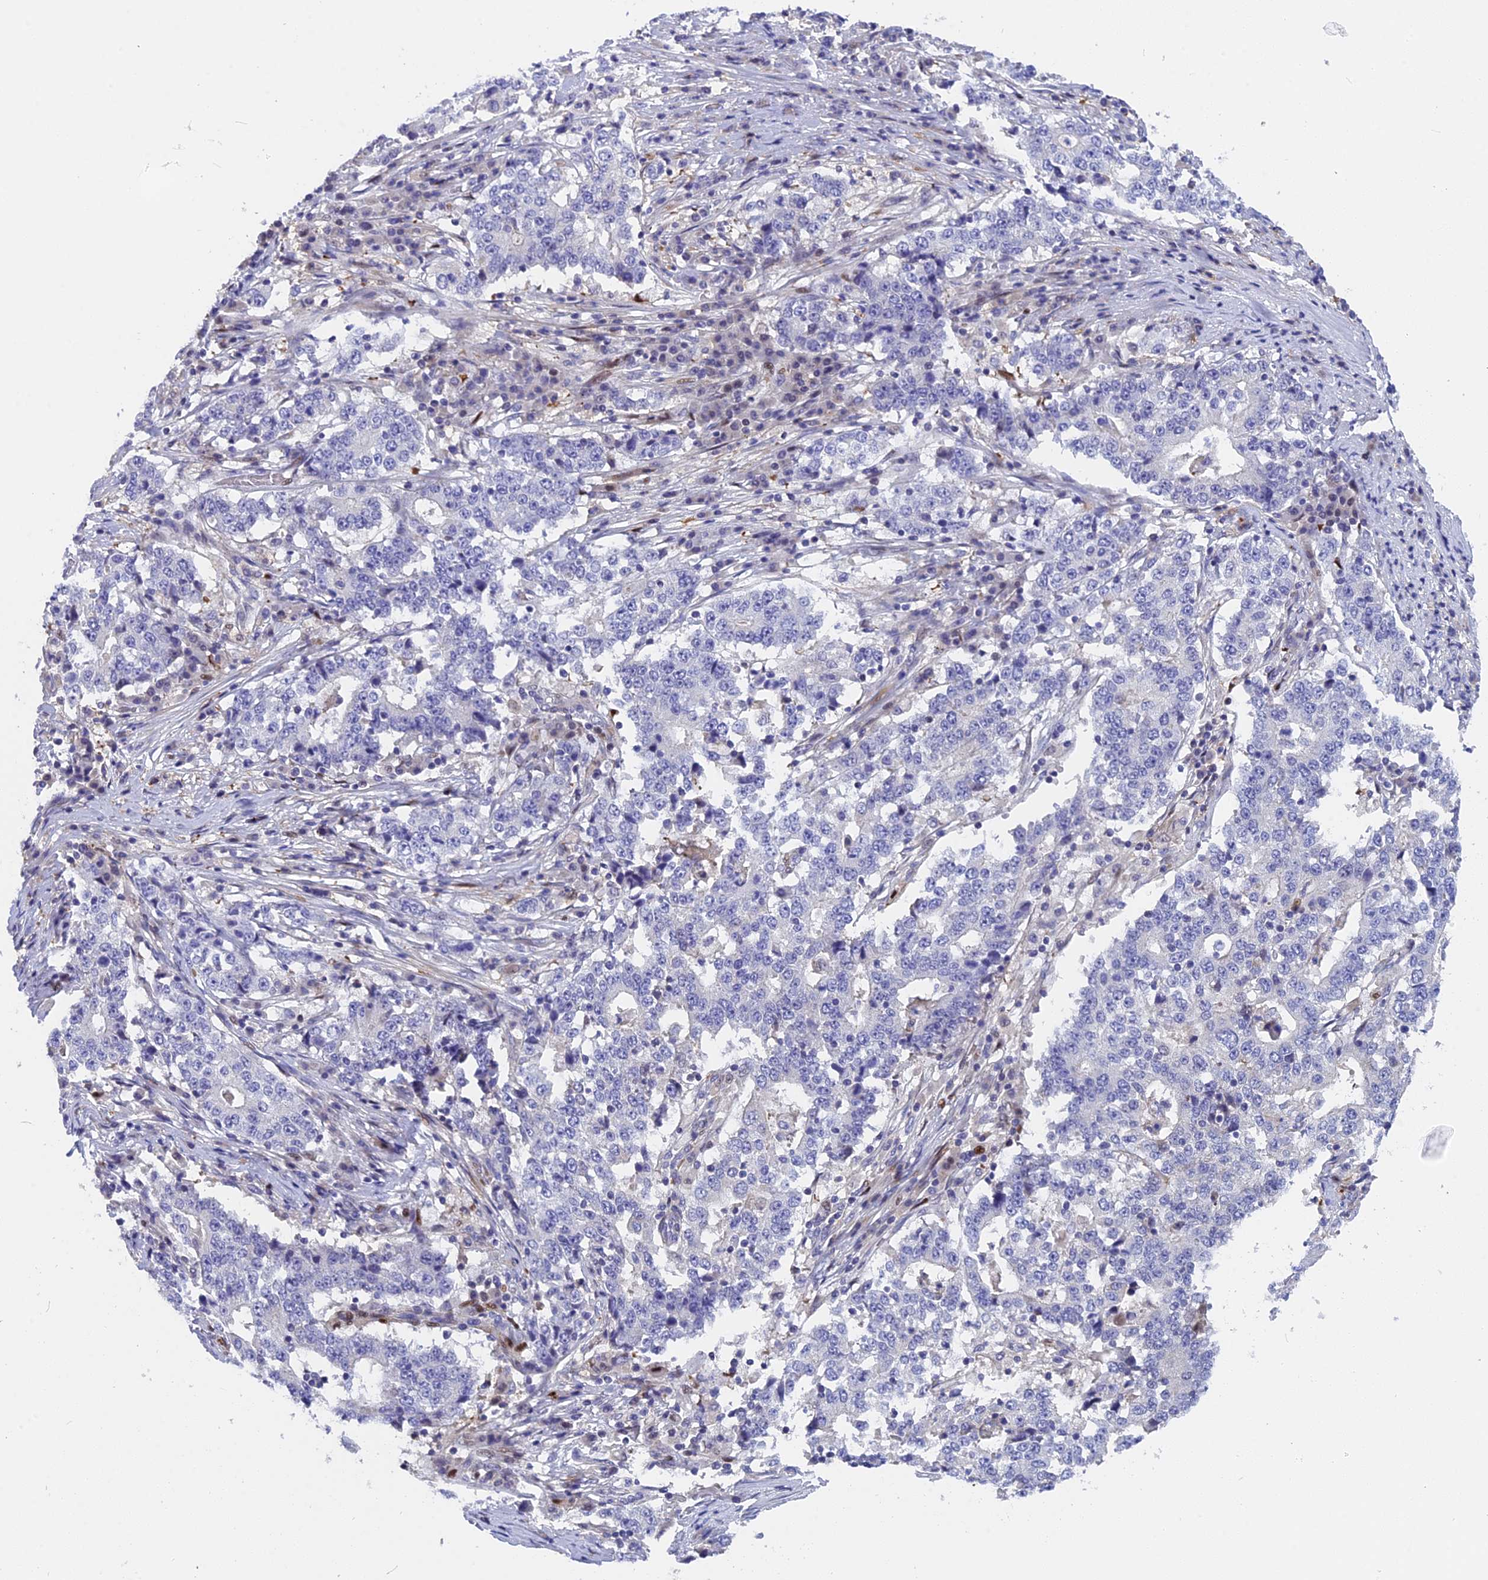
{"staining": {"intensity": "negative", "quantity": "none", "location": "none"}, "tissue": "stomach cancer", "cell_type": "Tumor cells", "image_type": "cancer", "snomed": [{"axis": "morphology", "description": "Adenocarcinoma, NOS"}, {"axis": "topography", "description": "Stomach"}], "caption": "Immunohistochemical staining of human stomach cancer reveals no significant positivity in tumor cells. (Immunohistochemistry, brightfield microscopy, high magnification).", "gene": "NKPD1", "patient": {"sex": "male", "age": 59}}